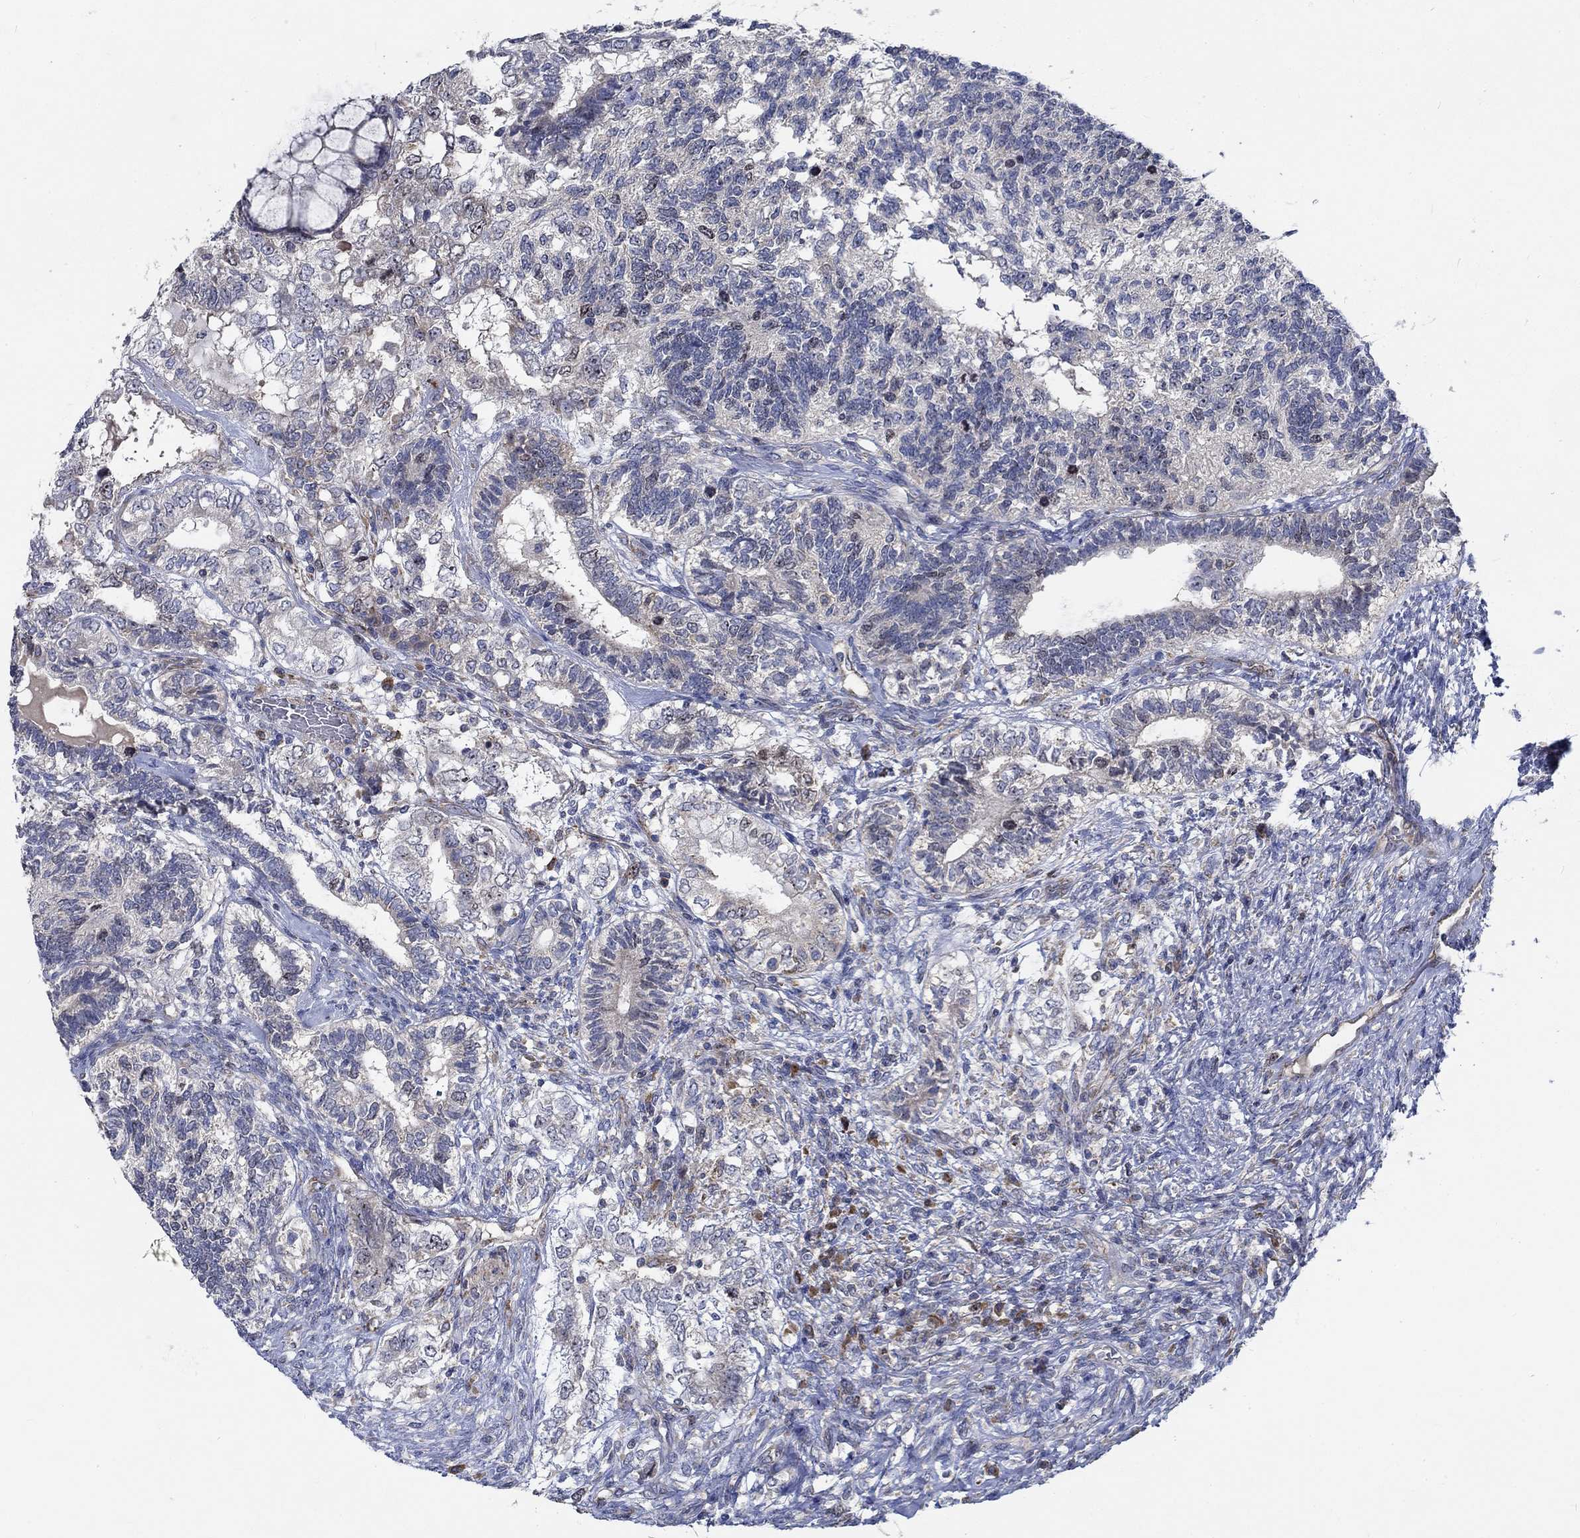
{"staining": {"intensity": "negative", "quantity": "none", "location": "none"}, "tissue": "testis cancer", "cell_type": "Tumor cells", "image_type": "cancer", "snomed": [{"axis": "morphology", "description": "Seminoma, NOS"}, {"axis": "morphology", "description": "Carcinoma, Embryonal, NOS"}, {"axis": "topography", "description": "Testis"}], "caption": "Immunohistochemical staining of human testis seminoma displays no significant expression in tumor cells.", "gene": "MMP24", "patient": {"sex": "male", "age": 41}}